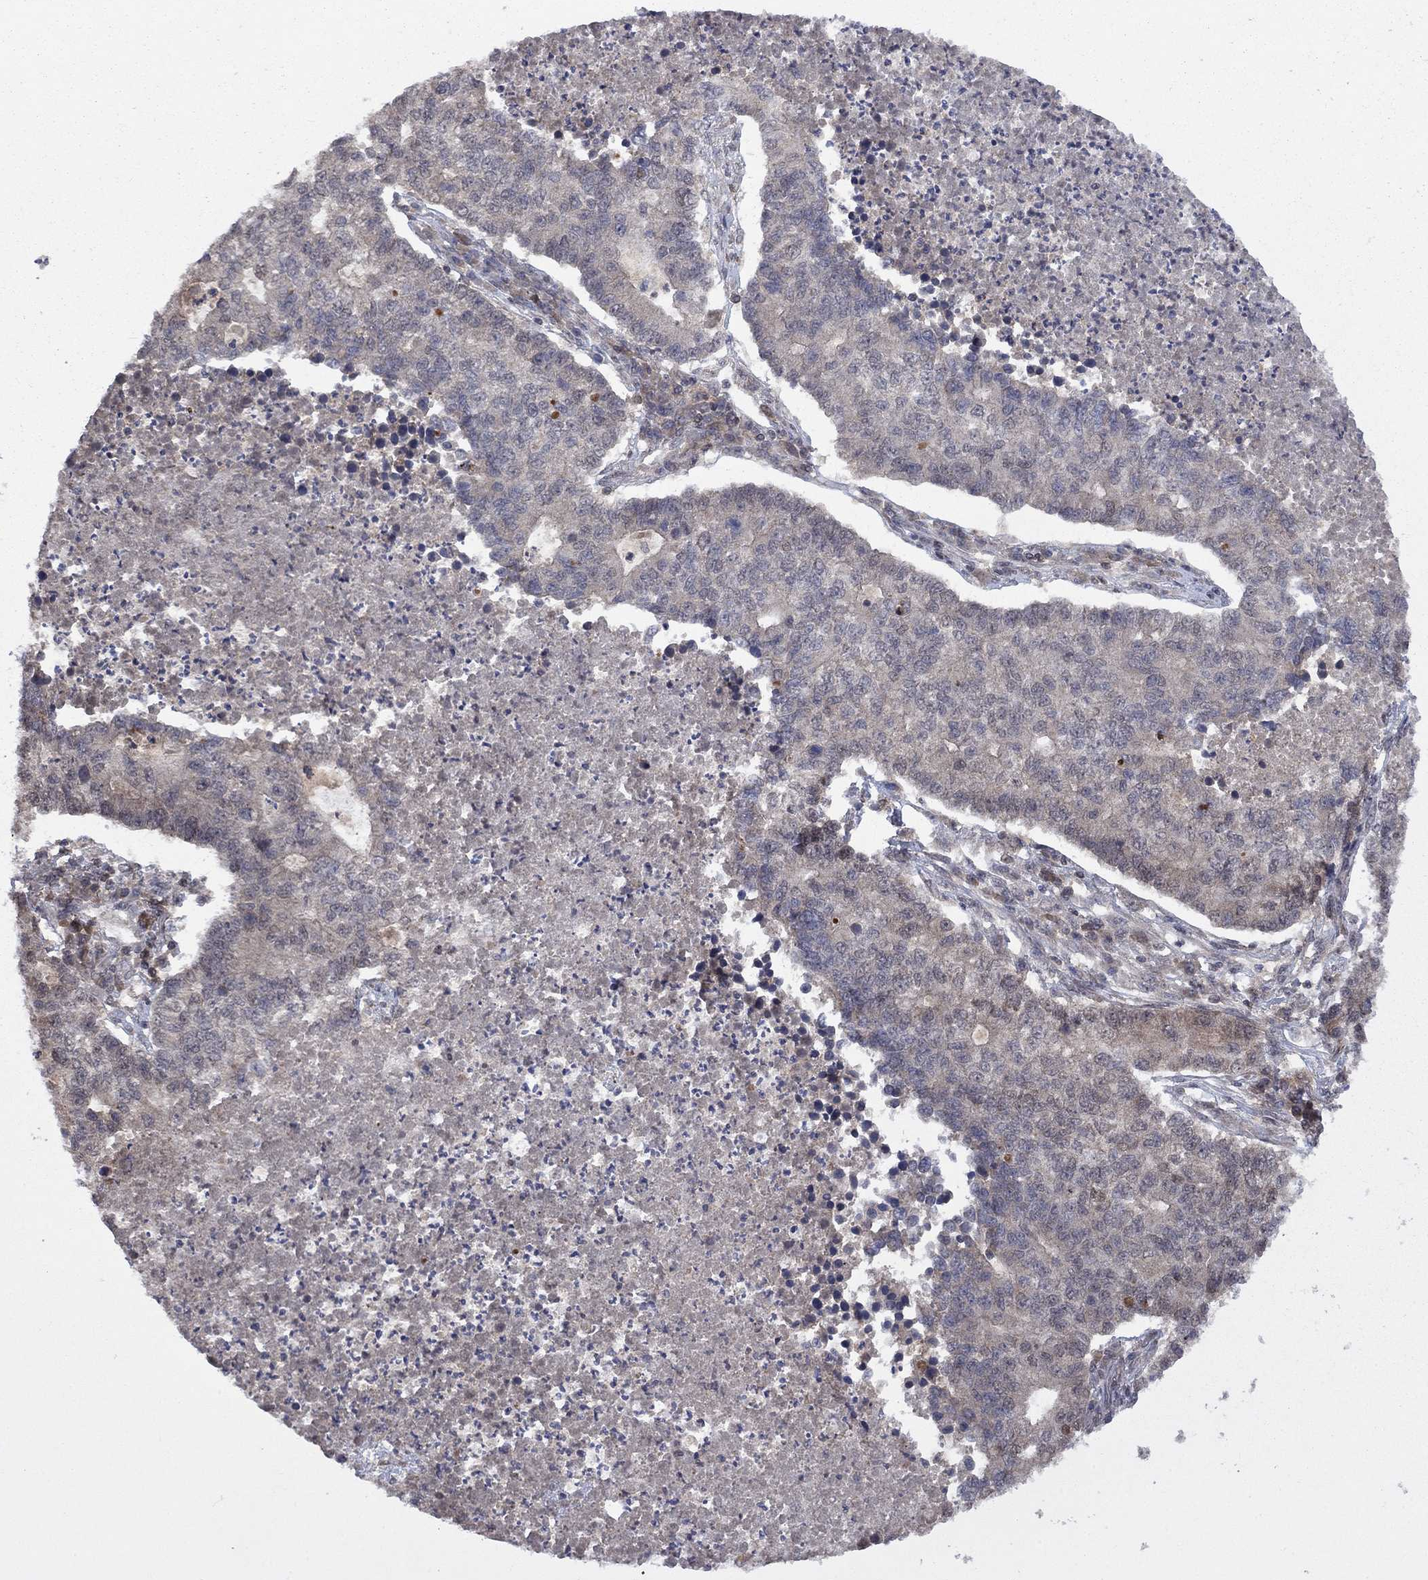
{"staining": {"intensity": "negative", "quantity": "none", "location": "none"}, "tissue": "lung cancer", "cell_type": "Tumor cells", "image_type": "cancer", "snomed": [{"axis": "morphology", "description": "Adenocarcinoma, NOS"}, {"axis": "topography", "description": "Lung"}], "caption": "High power microscopy image of an immunohistochemistry (IHC) micrograph of lung cancer (adenocarcinoma), revealing no significant staining in tumor cells.", "gene": "IAH1", "patient": {"sex": "male", "age": 57}}